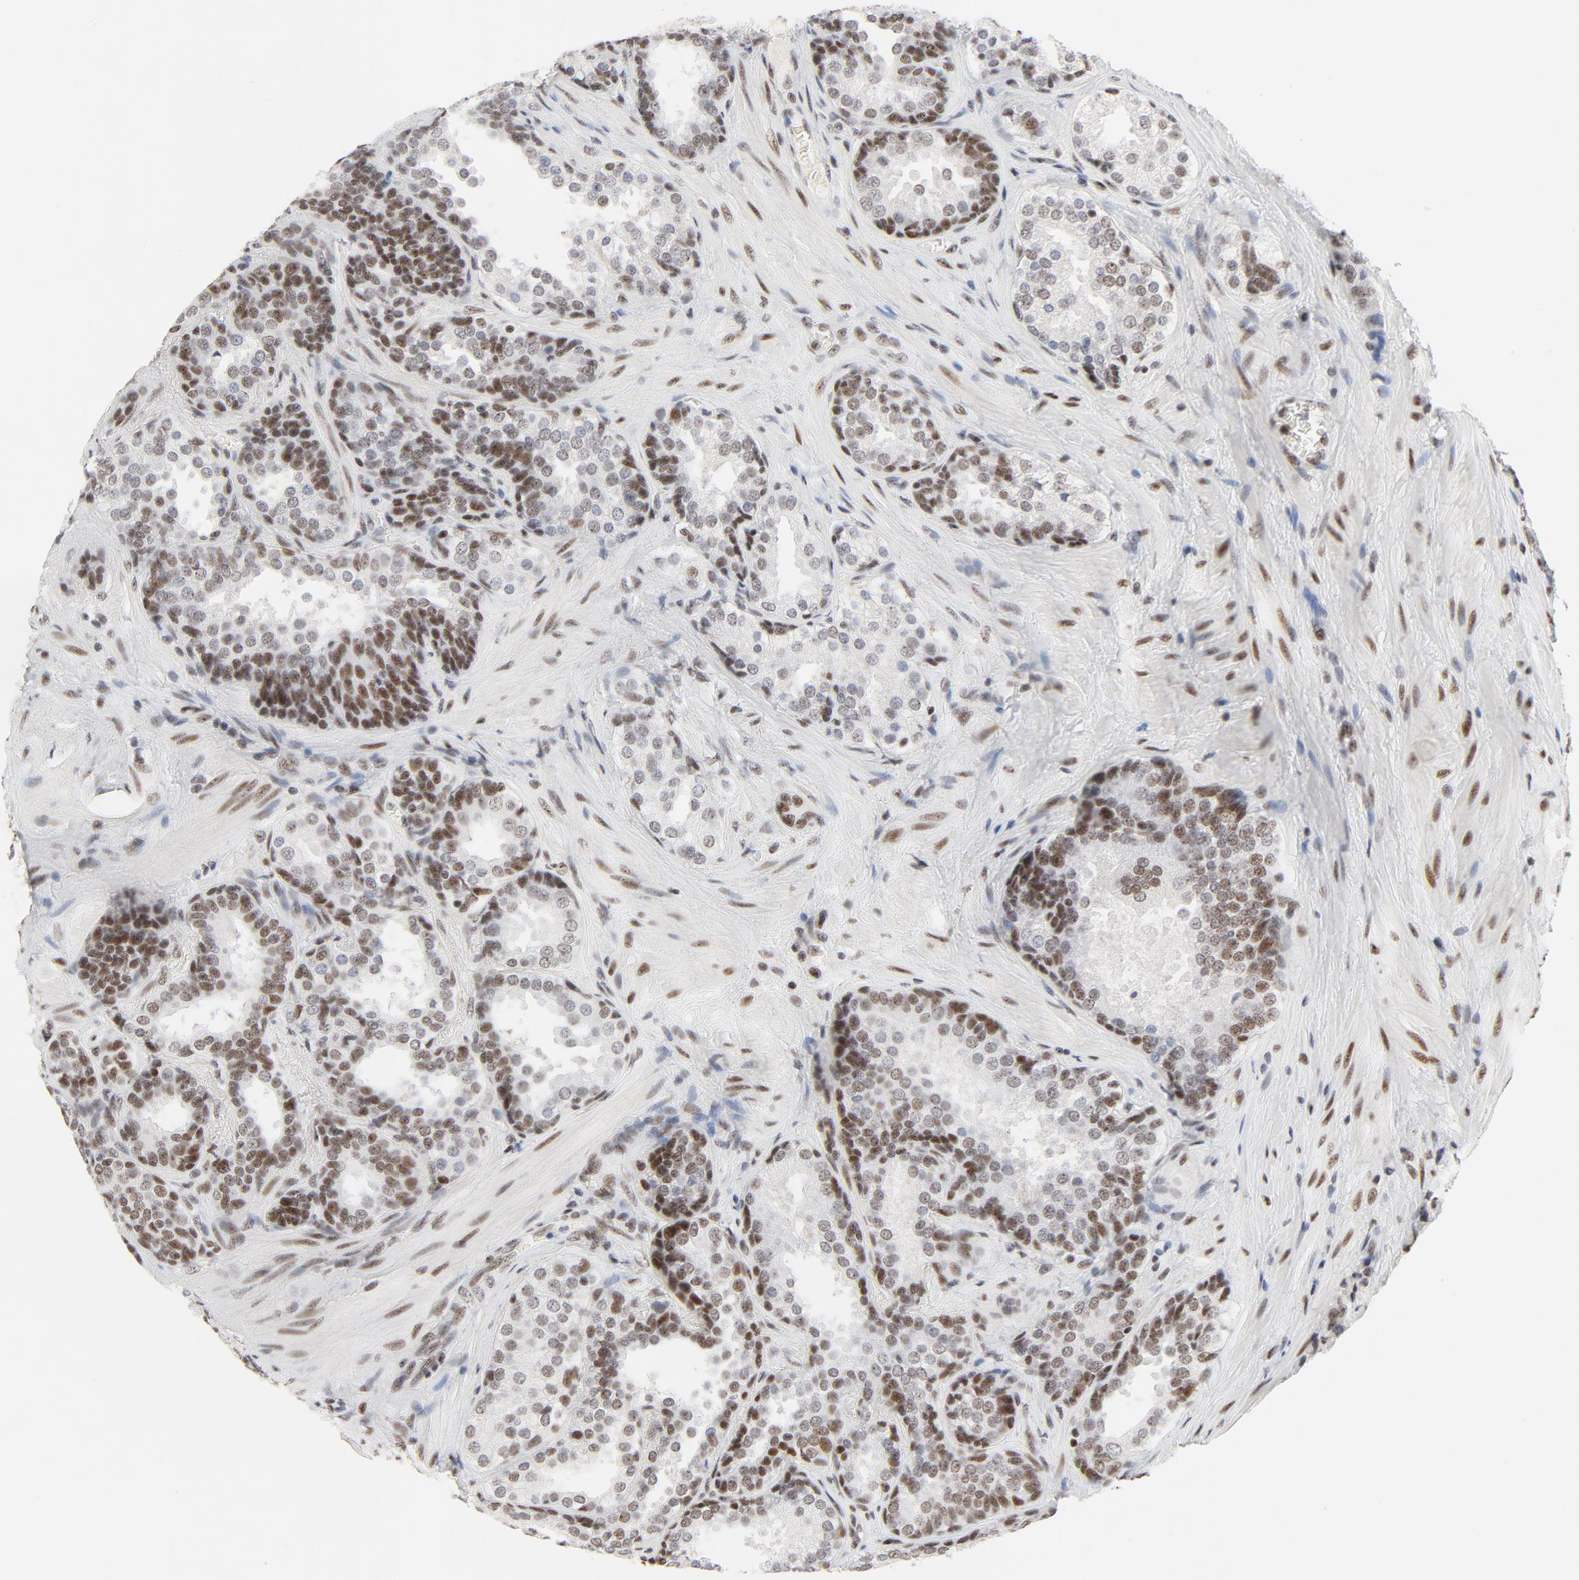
{"staining": {"intensity": "moderate", "quantity": ">75%", "location": "nuclear"}, "tissue": "prostate cancer", "cell_type": "Tumor cells", "image_type": "cancer", "snomed": [{"axis": "morphology", "description": "Adenocarcinoma, High grade"}, {"axis": "topography", "description": "Prostate"}], "caption": "Tumor cells display medium levels of moderate nuclear expression in about >75% of cells in prostate cancer. (IHC, brightfield microscopy, high magnification).", "gene": "GTF2H1", "patient": {"sex": "male", "age": 70}}